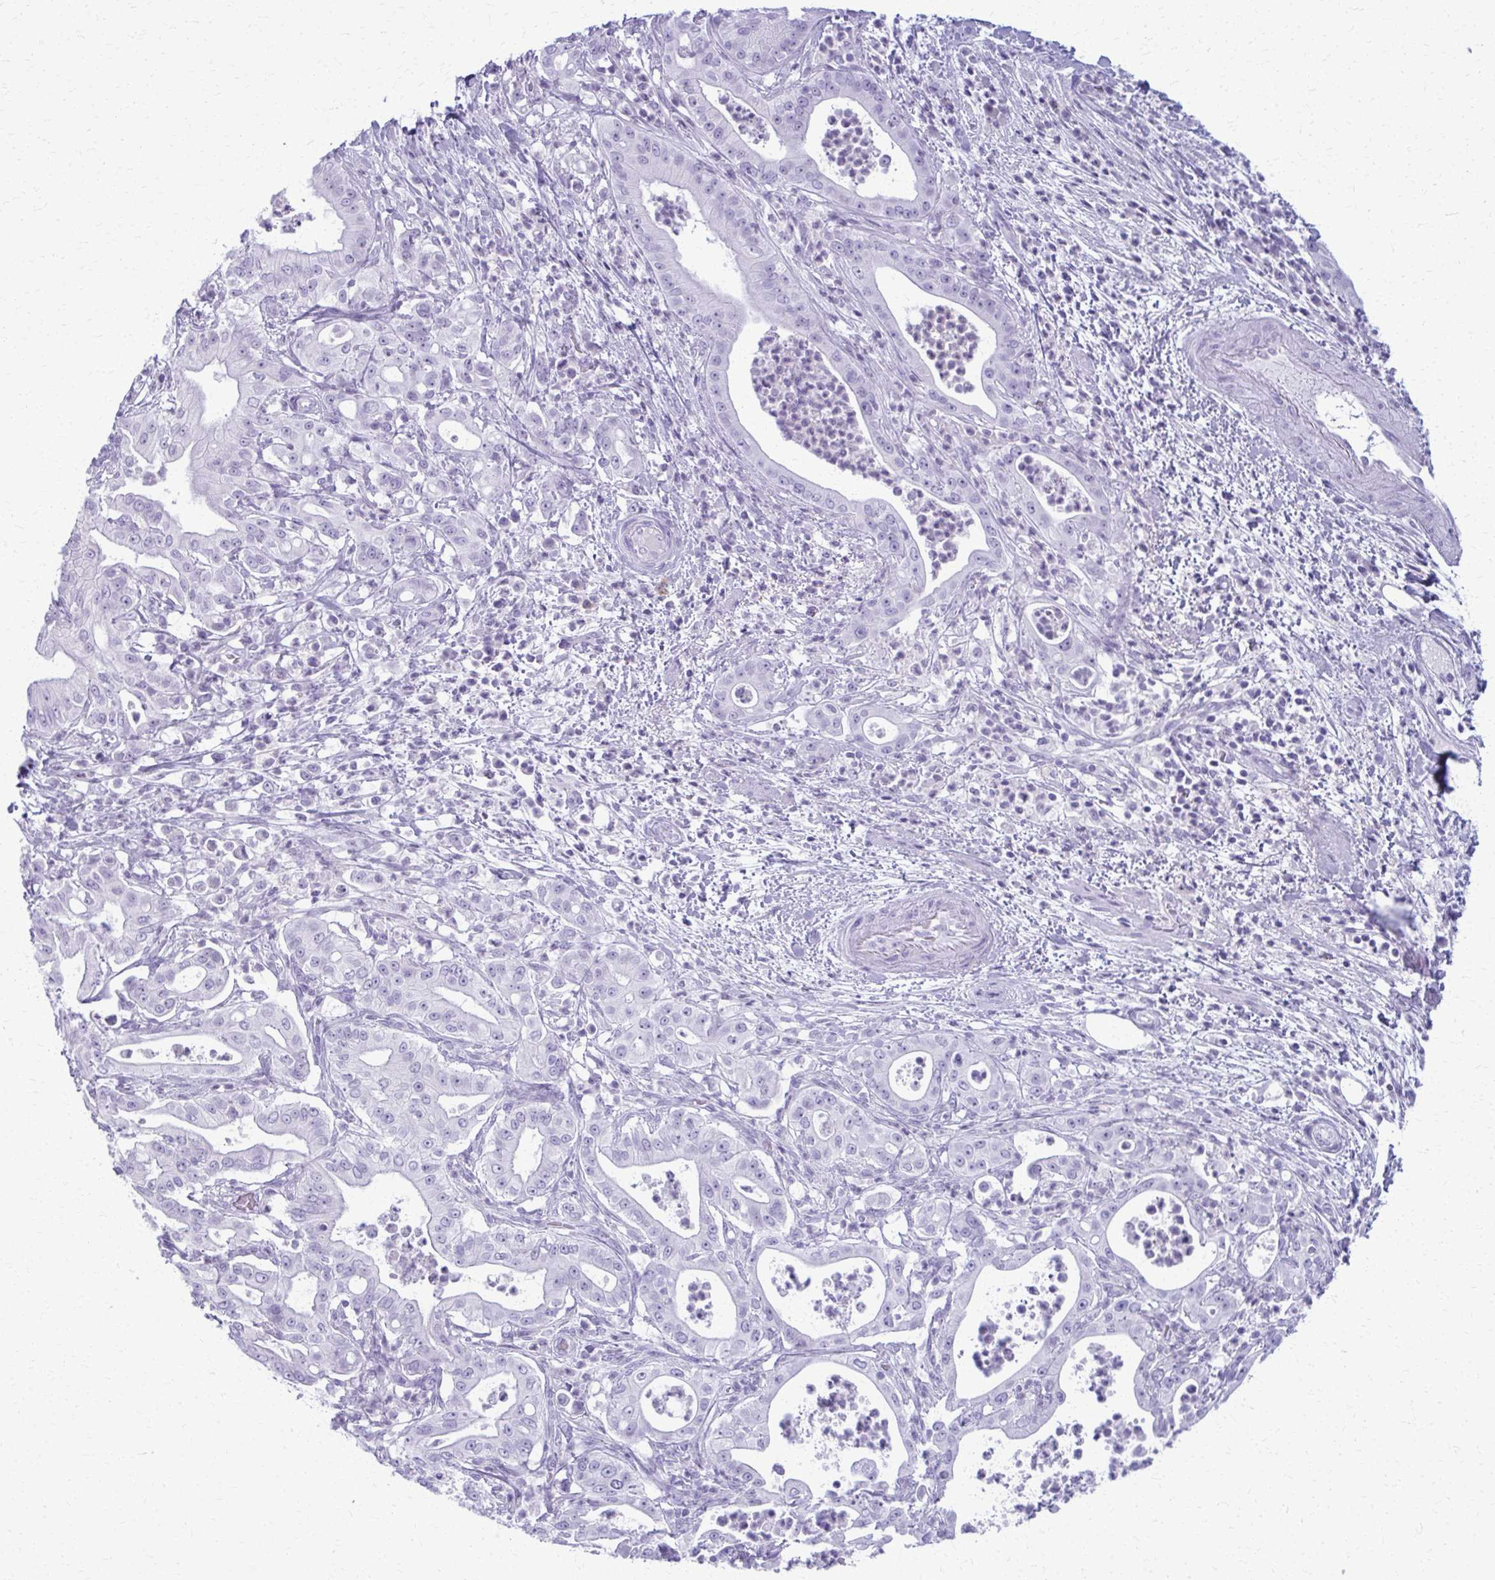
{"staining": {"intensity": "negative", "quantity": "none", "location": "none"}, "tissue": "pancreatic cancer", "cell_type": "Tumor cells", "image_type": "cancer", "snomed": [{"axis": "morphology", "description": "Adenocarcinoma, NOS"}, {"axis": "topography", "description": "Pancreas"}], "caption": "IHC micrograph of neoplastic tissue: pancreatic cancer (adenocarcinoma) stained with DAB (3,3'-diaminobenzidine) demonstrates no significant protein expression in tumor cells. Brightfield microscopy of immunohistochemistry (IHC) stained with DAB (brown) and hematoxylin (blue), captured at high magnification.", "gene": "ACSM2B", "patient": {"sex": "male", "age": 71}}